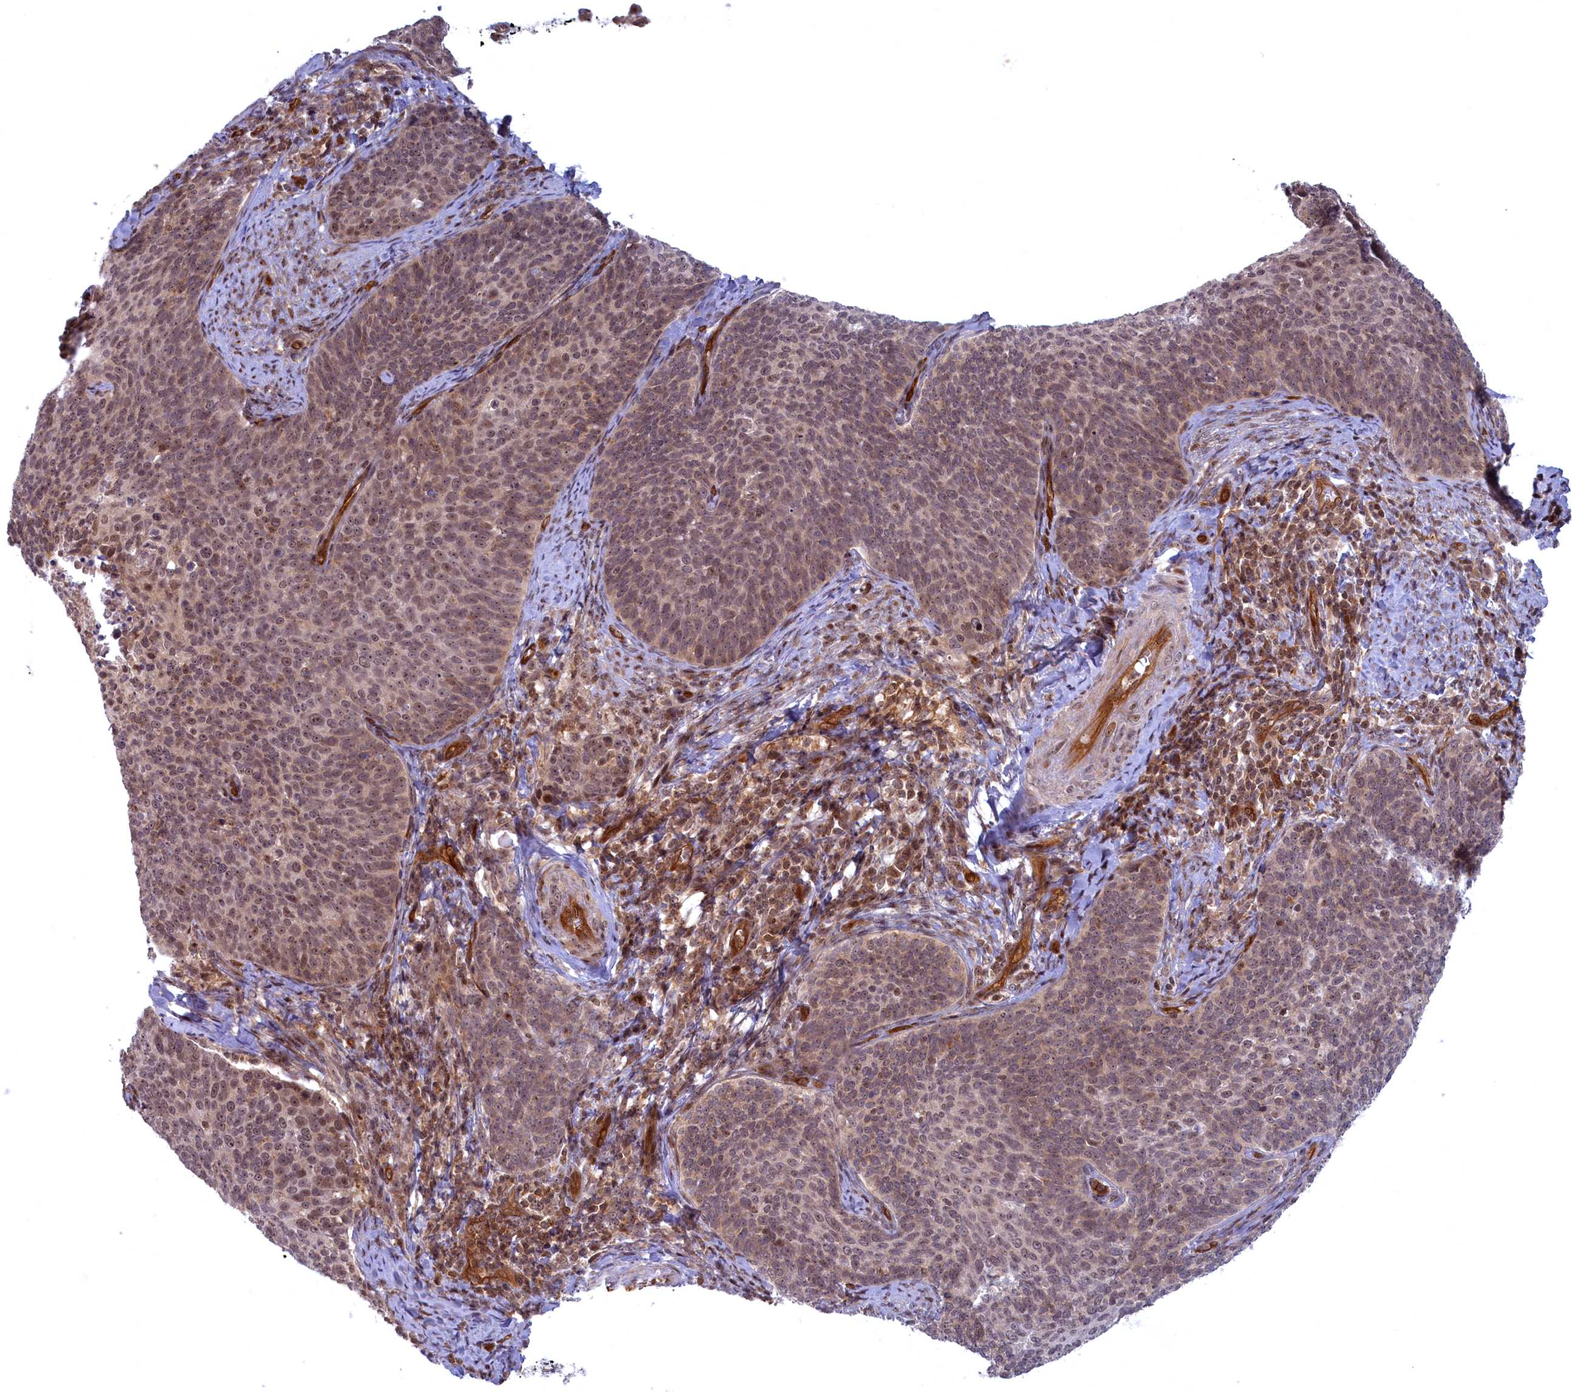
{"staining": {"intensity": "moderate", "quantity": ">75%", "location": "nuclear"}, "tissue": "cervical cancer", "cell_type": "Tumor cells", "image_type": "cancer", "snomed": [{"axis": "morphology", "description": "Normal tissue, NOS"}, {"axis": "morphology", "description": "Squamous cell carcinoma, NOS"}, {"axis": "topography", "description": "Cervix"}], "caption": "A photomicrograph showing moderate nuclear expression in approximately >75% of tumor cells in squamous cell carcinoma (cervical), as visualized by brown immunohistochemical staining.", "gene": "SNRK", "patient": {"sex": "female", "age": 39}}